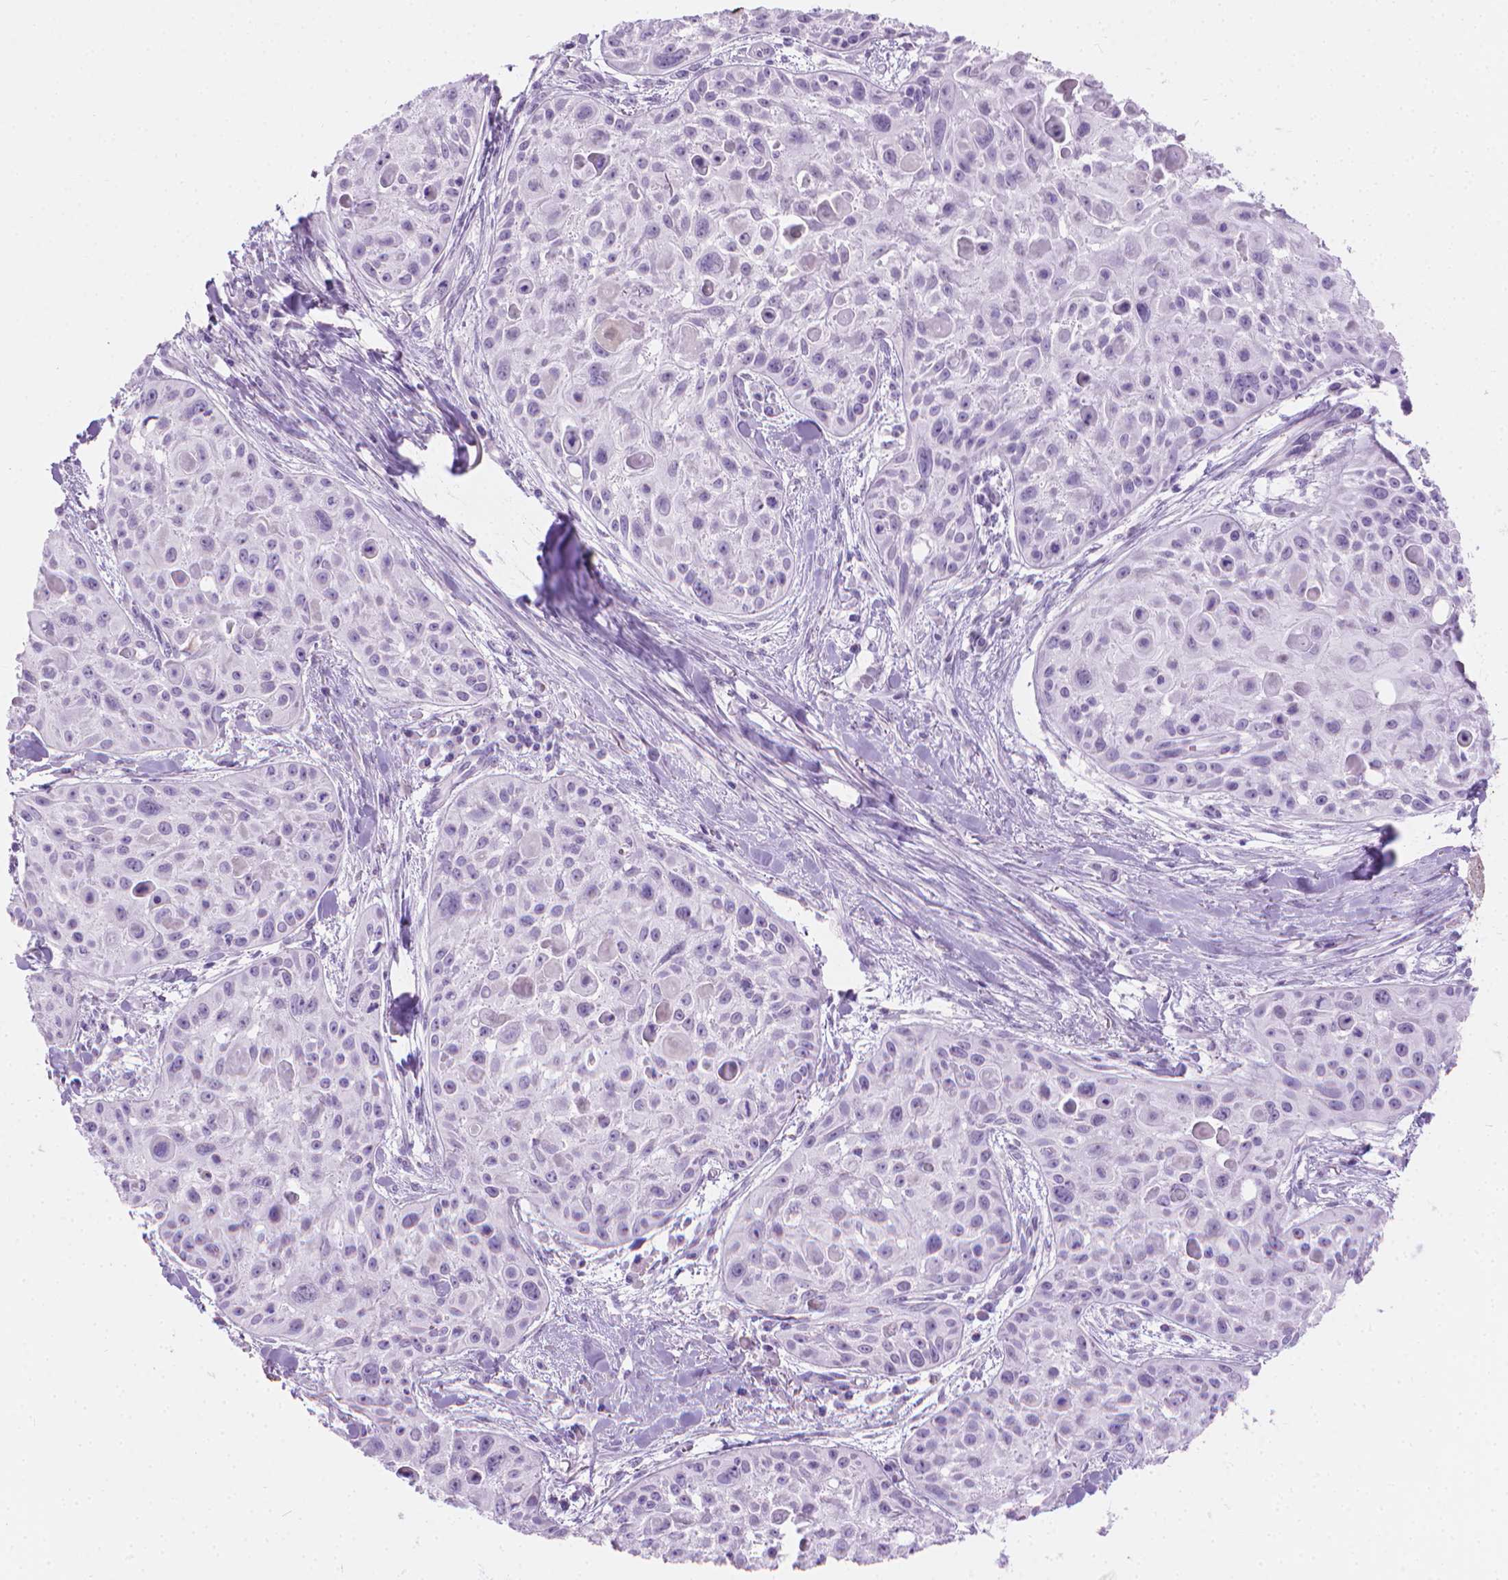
{"staining": {"intensity": "negative", "quantity": "none", "location": "none"}, "tissue": "skin cancer", "cell_type": "Tumor cells", "image_type": "cancer", "snomed": [{"axis": "morphology", "description": "Squamous cell carcinoma, NOS"}, {"axis": "topography", "description": "Skin"}, {"axis": "topography", "description": "Anal"}], "caption": "Immunohistochemistry of human skin cancer (squamous cell carcinoma) displays no staining in tumor cells. (Stains: DAB (3,3'-diaminobenzidine) IHC with hematoxylin counter stain, Microscopy: brightfield microscopy at high magnification).", "gene": "CFAP52", "patient": {"sex": "female", "age": 75}}